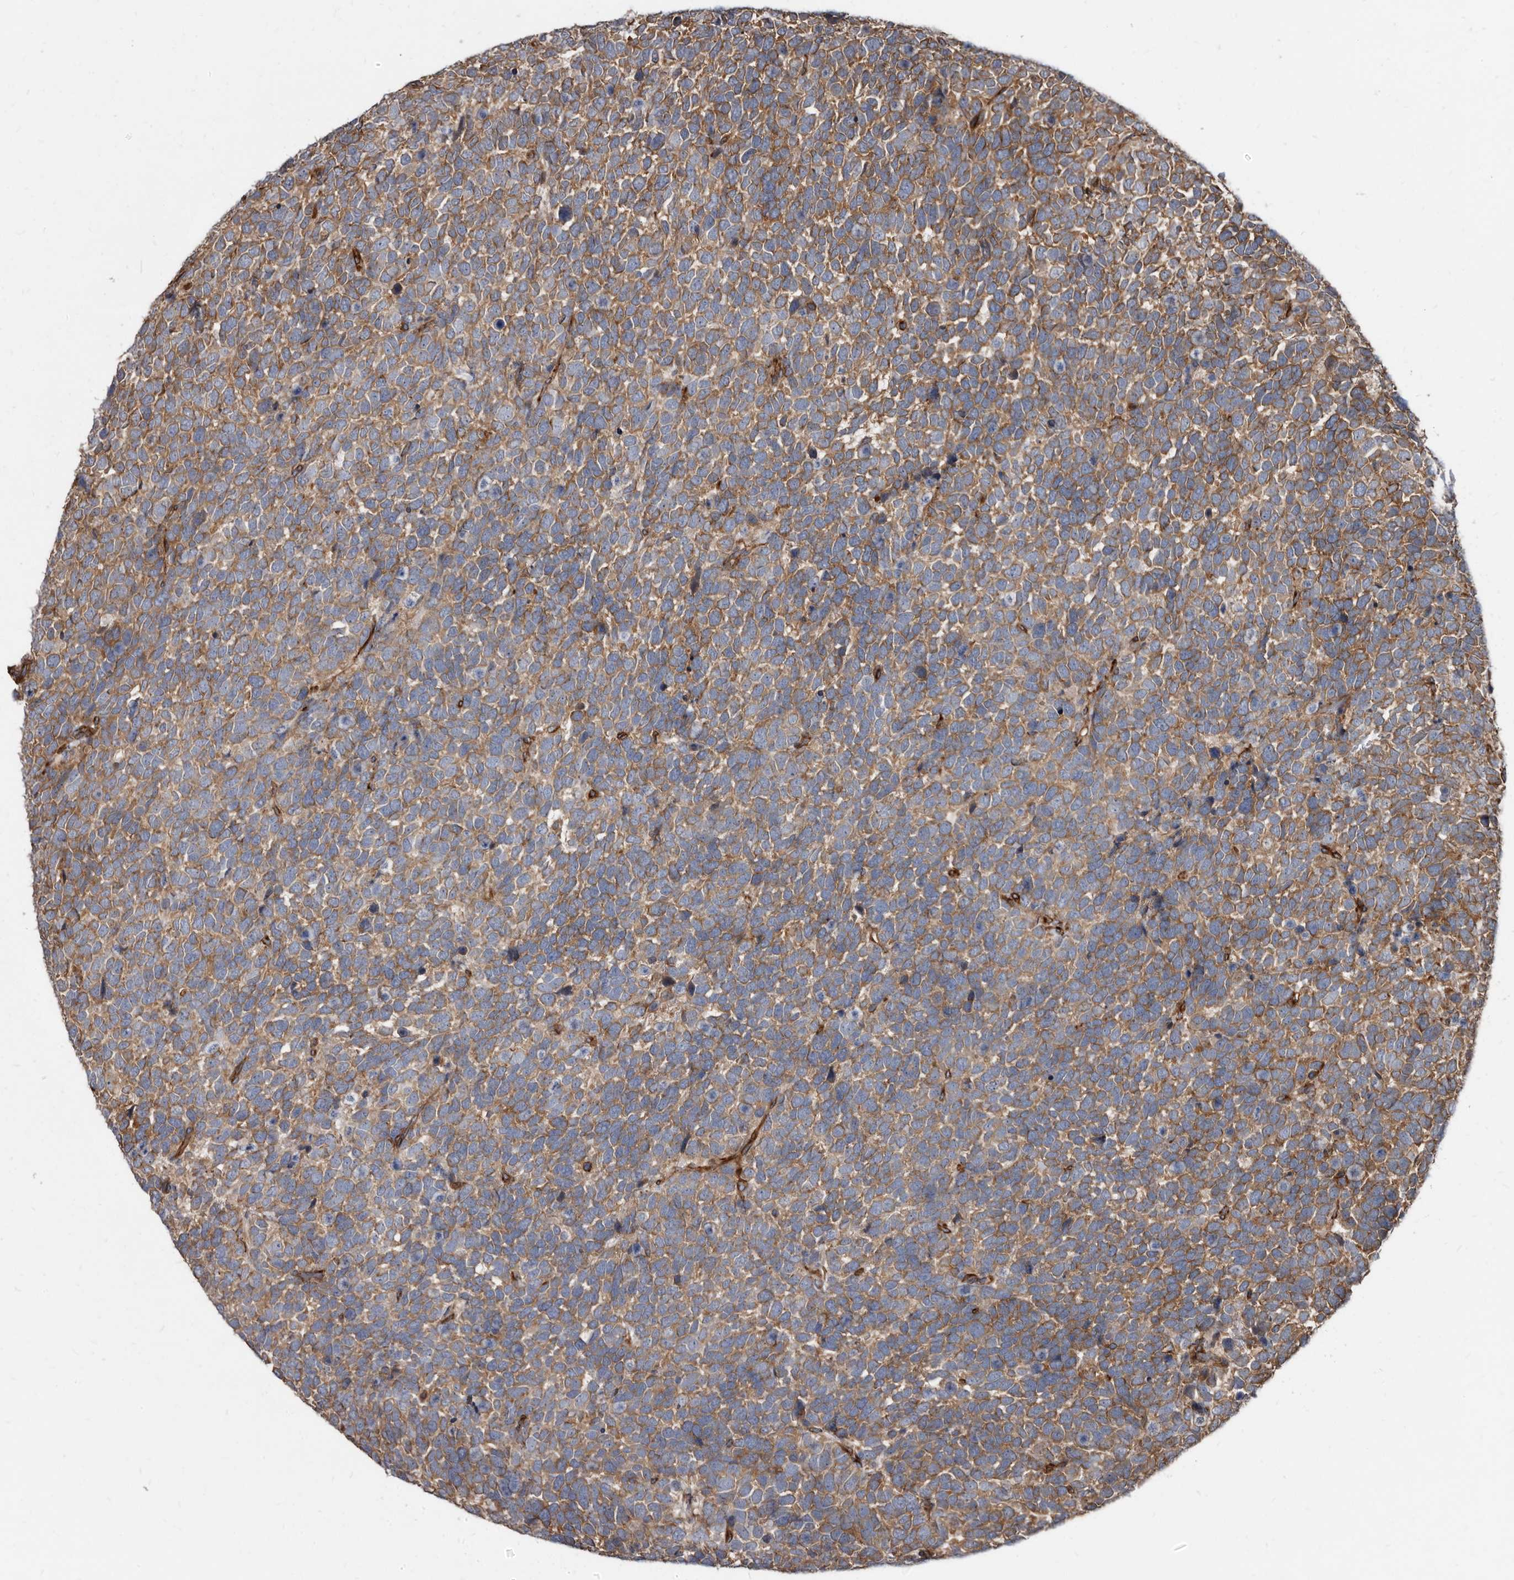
{"staining": {"intensity": "moderate", "quantity": ">75%", "location": "cytoplasmic/membranous"}, "tissue": "urothelial cancer", "cell_type": "Tumor cells", "image_type": "cancer", "snomed": [{"axis": "morphology", "description": "Urothelial carcinoma, High grade"}, {"axis": "topography", "description": "Urinary bladder"}], "caption": "Urothelial carcinoma (high-grade) stained with a brown dye demonstrates moderate cytoplasmic/membranous positive expression in about >75% of tumor cells.", "gene": "KCTD20", "patient": {"sex": "female", "age": 82}}